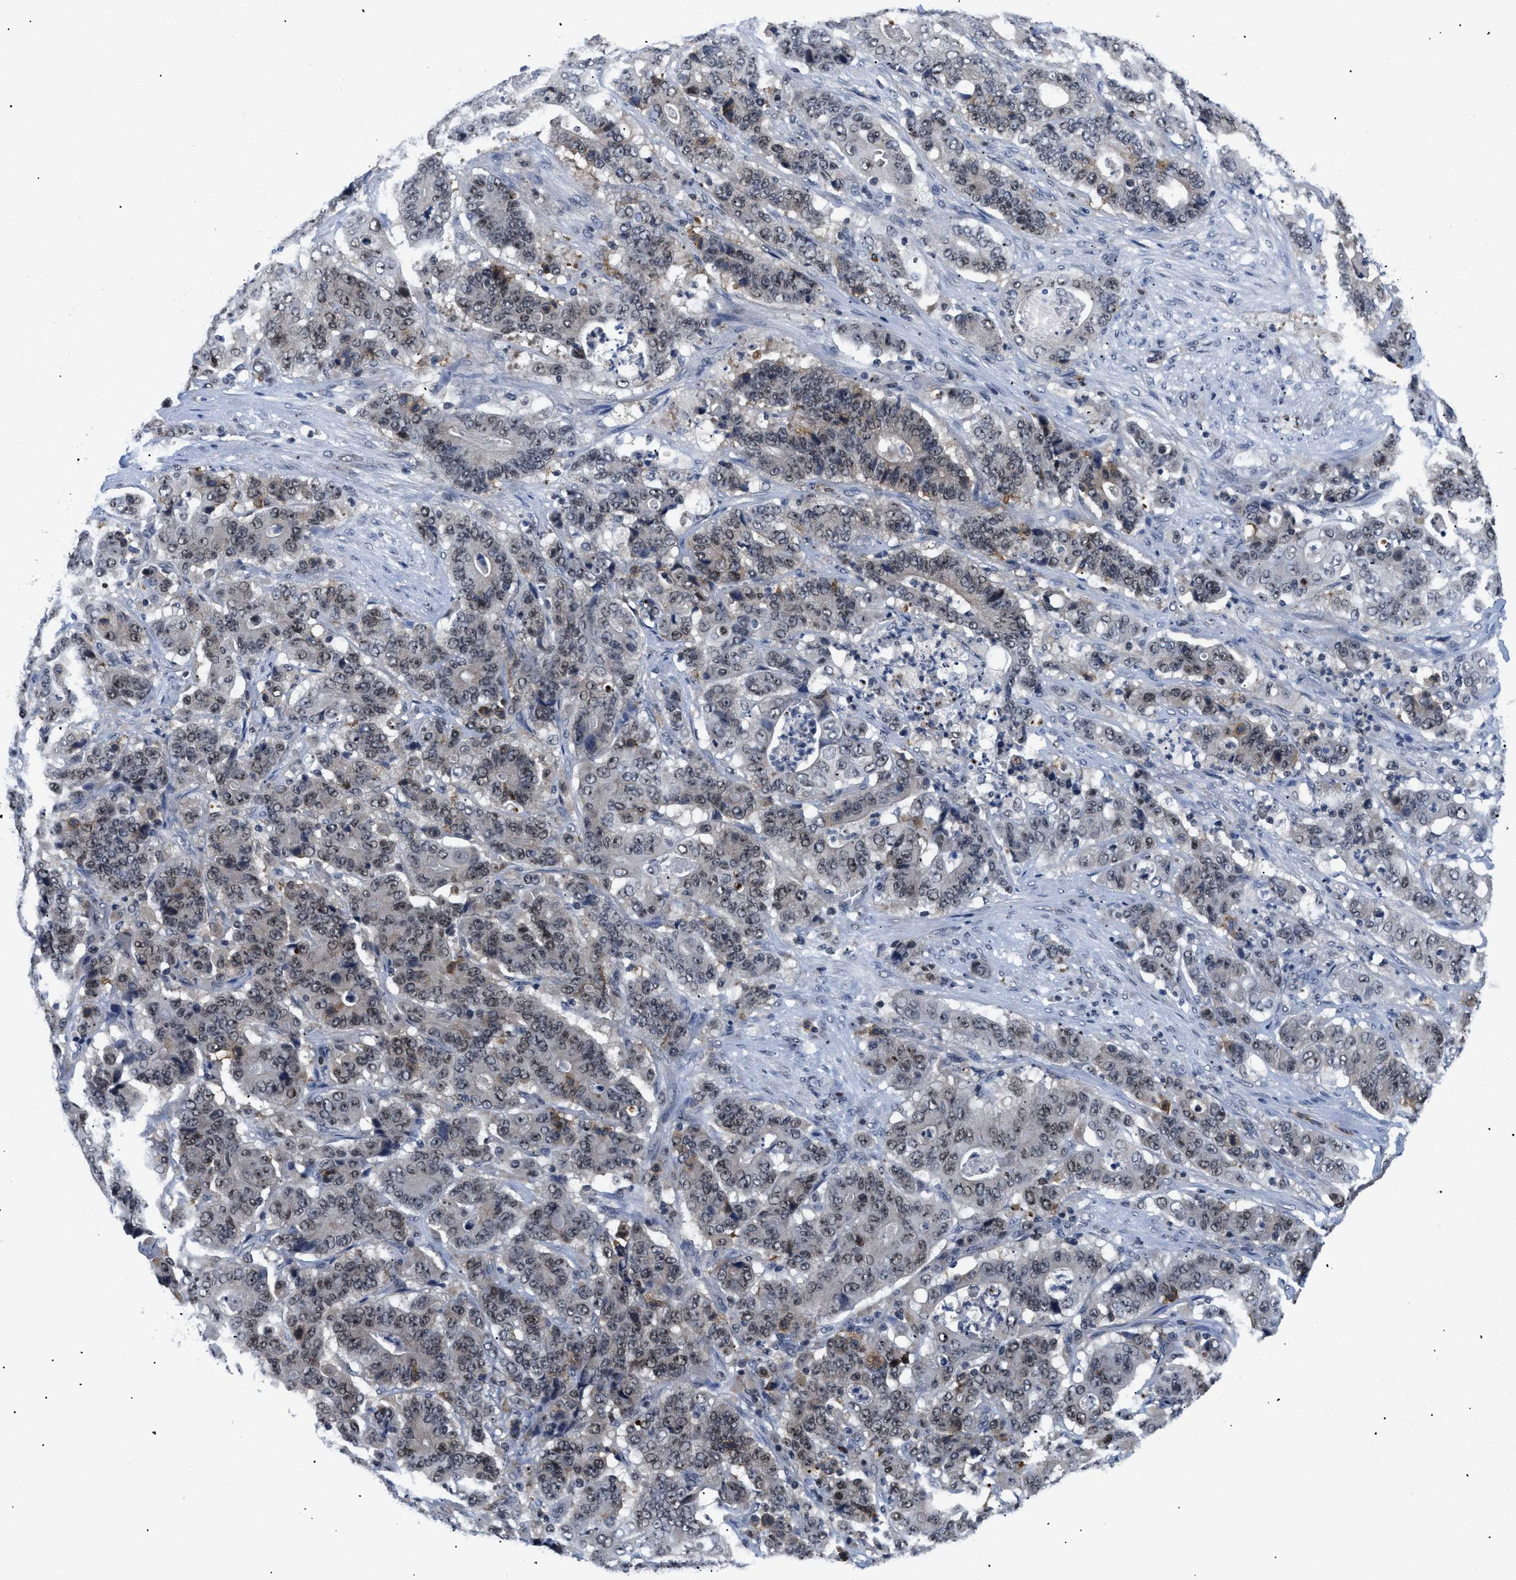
{"staining": {"intensity": "weak", "quantity": "25%-75%", "location": "nuclear"}, "tissue": "stomach cancer", "cell_type": "Tumor cells", "image_type": "cancer", "snomed": [{"axis": "morphology", "description": "Adenocarcinoma, NOS"}, {"axis": "topography", "description": "Stomach"}], "caption": "High-power microscopy captured an immunohistochemistry (IHC) micrograph of stomach adenocarcinoma, revealing weak nuclear positivity in approximately 25%-75% of tumor cells. (DAB (3,3'-diaminobenzidine) IHC with brightfield microscopy, high magnification).", "gene": "PITHD1", "patient": {"sex": "female", "age": 73}}